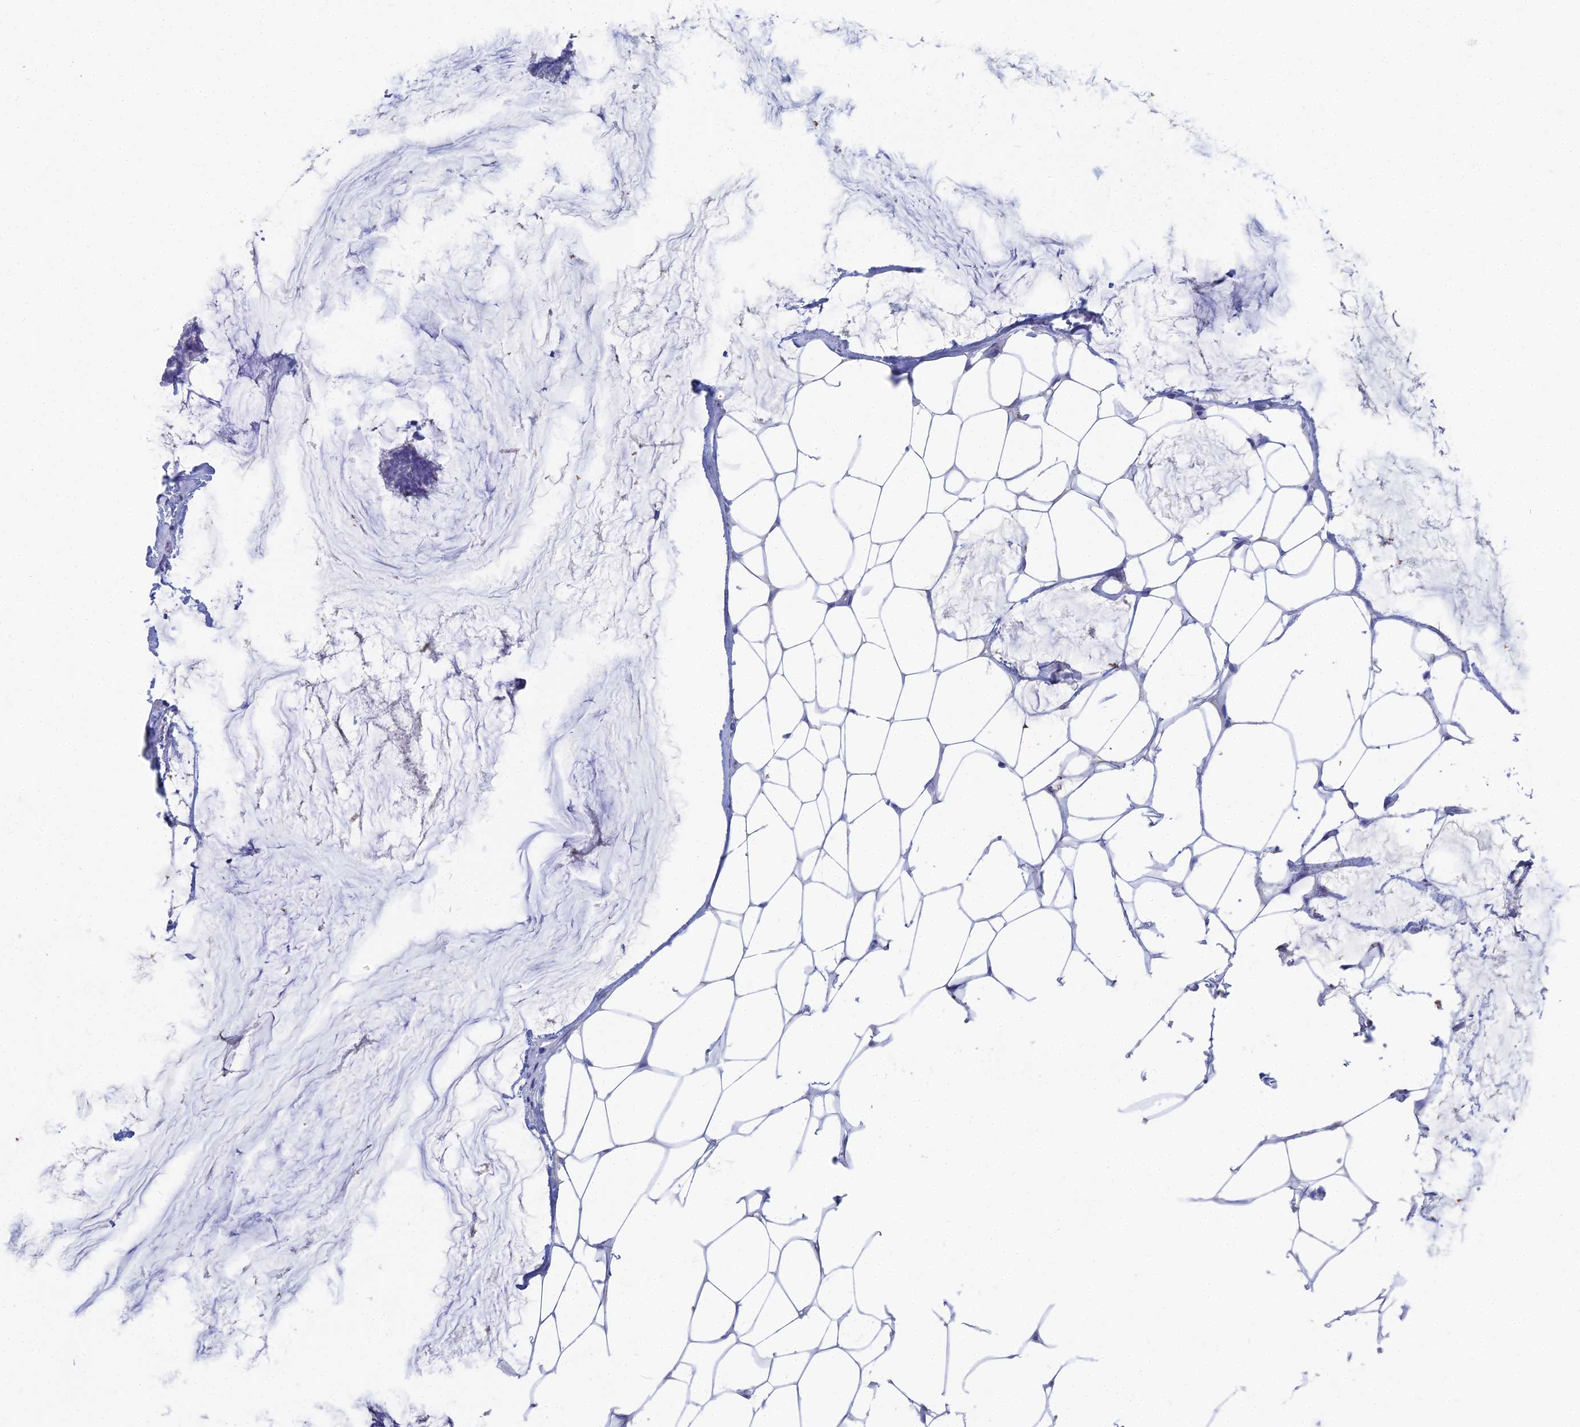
{"staining": {"intensity": "negative", "quantity": "none", "location": "none"}, "tissue": "breast cancer", "cell_type": "Tumor cells", "image_type": "cancer", "snomed": [{"axis": "morphology", "description": "Duct carcinoma"}, {"axis": "topography", "description": "Breast"}], "caption": "High magnification brightfield microscopy of breast invasive ductal carcinoma stained with DAB (brown) and counterstained with hematoxylin (blue): tumor cells show no significant expression.", "gene": "TNNT3", "patient": {"sex": "female", "age": 93}}